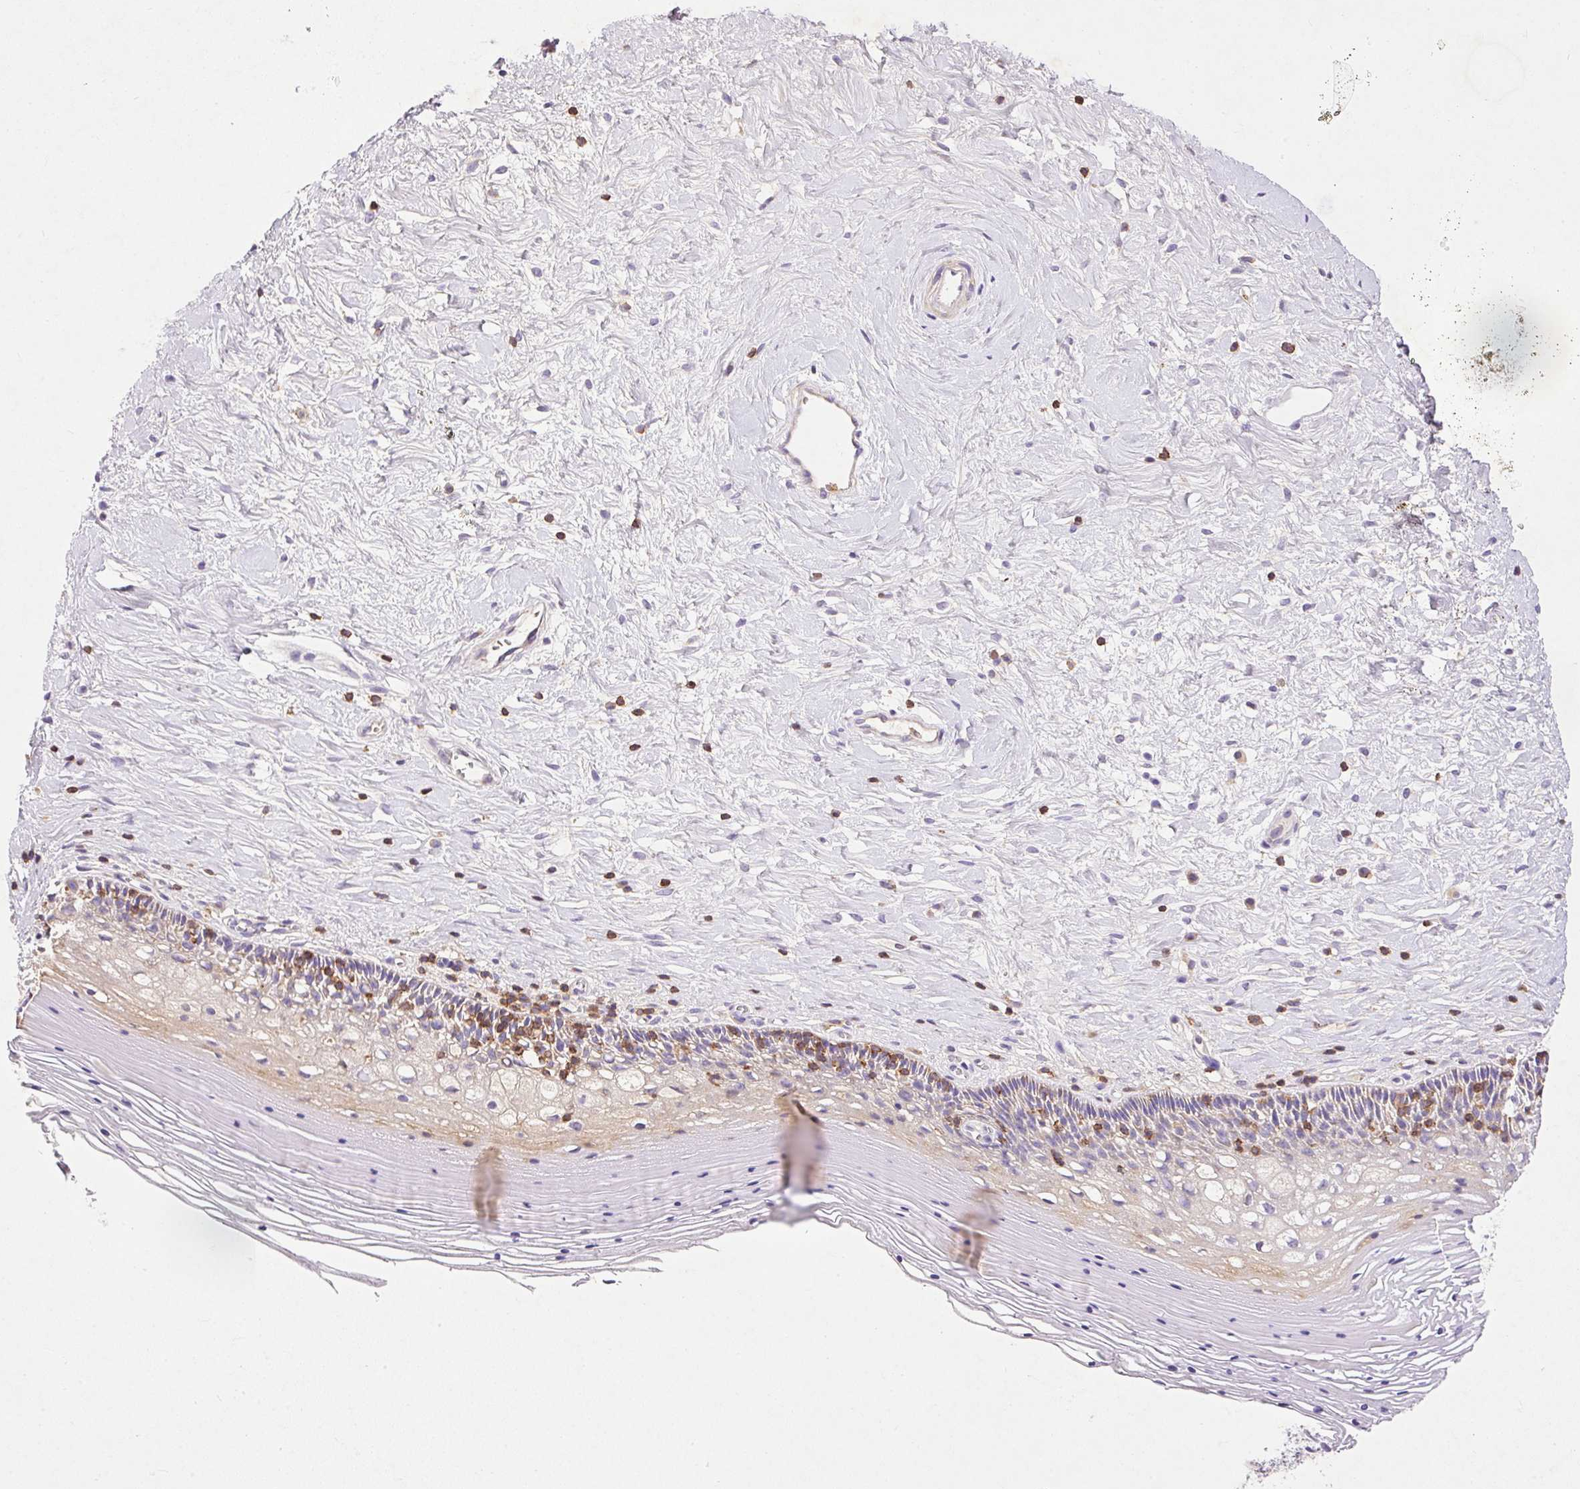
{"staining": {"intensity": "weak", "quantity": "<25%", "location": "cytoplasmic/membranous"}, "tissue": "cervix", "cell_type": "Glandular cells", "image_type": "normal", "snomed": [{"axis": "morphology", "description": "Normal tissue, NOS"}, {"axis": "topography", "description": "Cervix"}], "caption": "The immunohistochemistry (IHC) histopathology image has no significant staining in glandular cells of cervix.", "gene": "IMMT", "patient": {"sex": "female", "age": 36}}